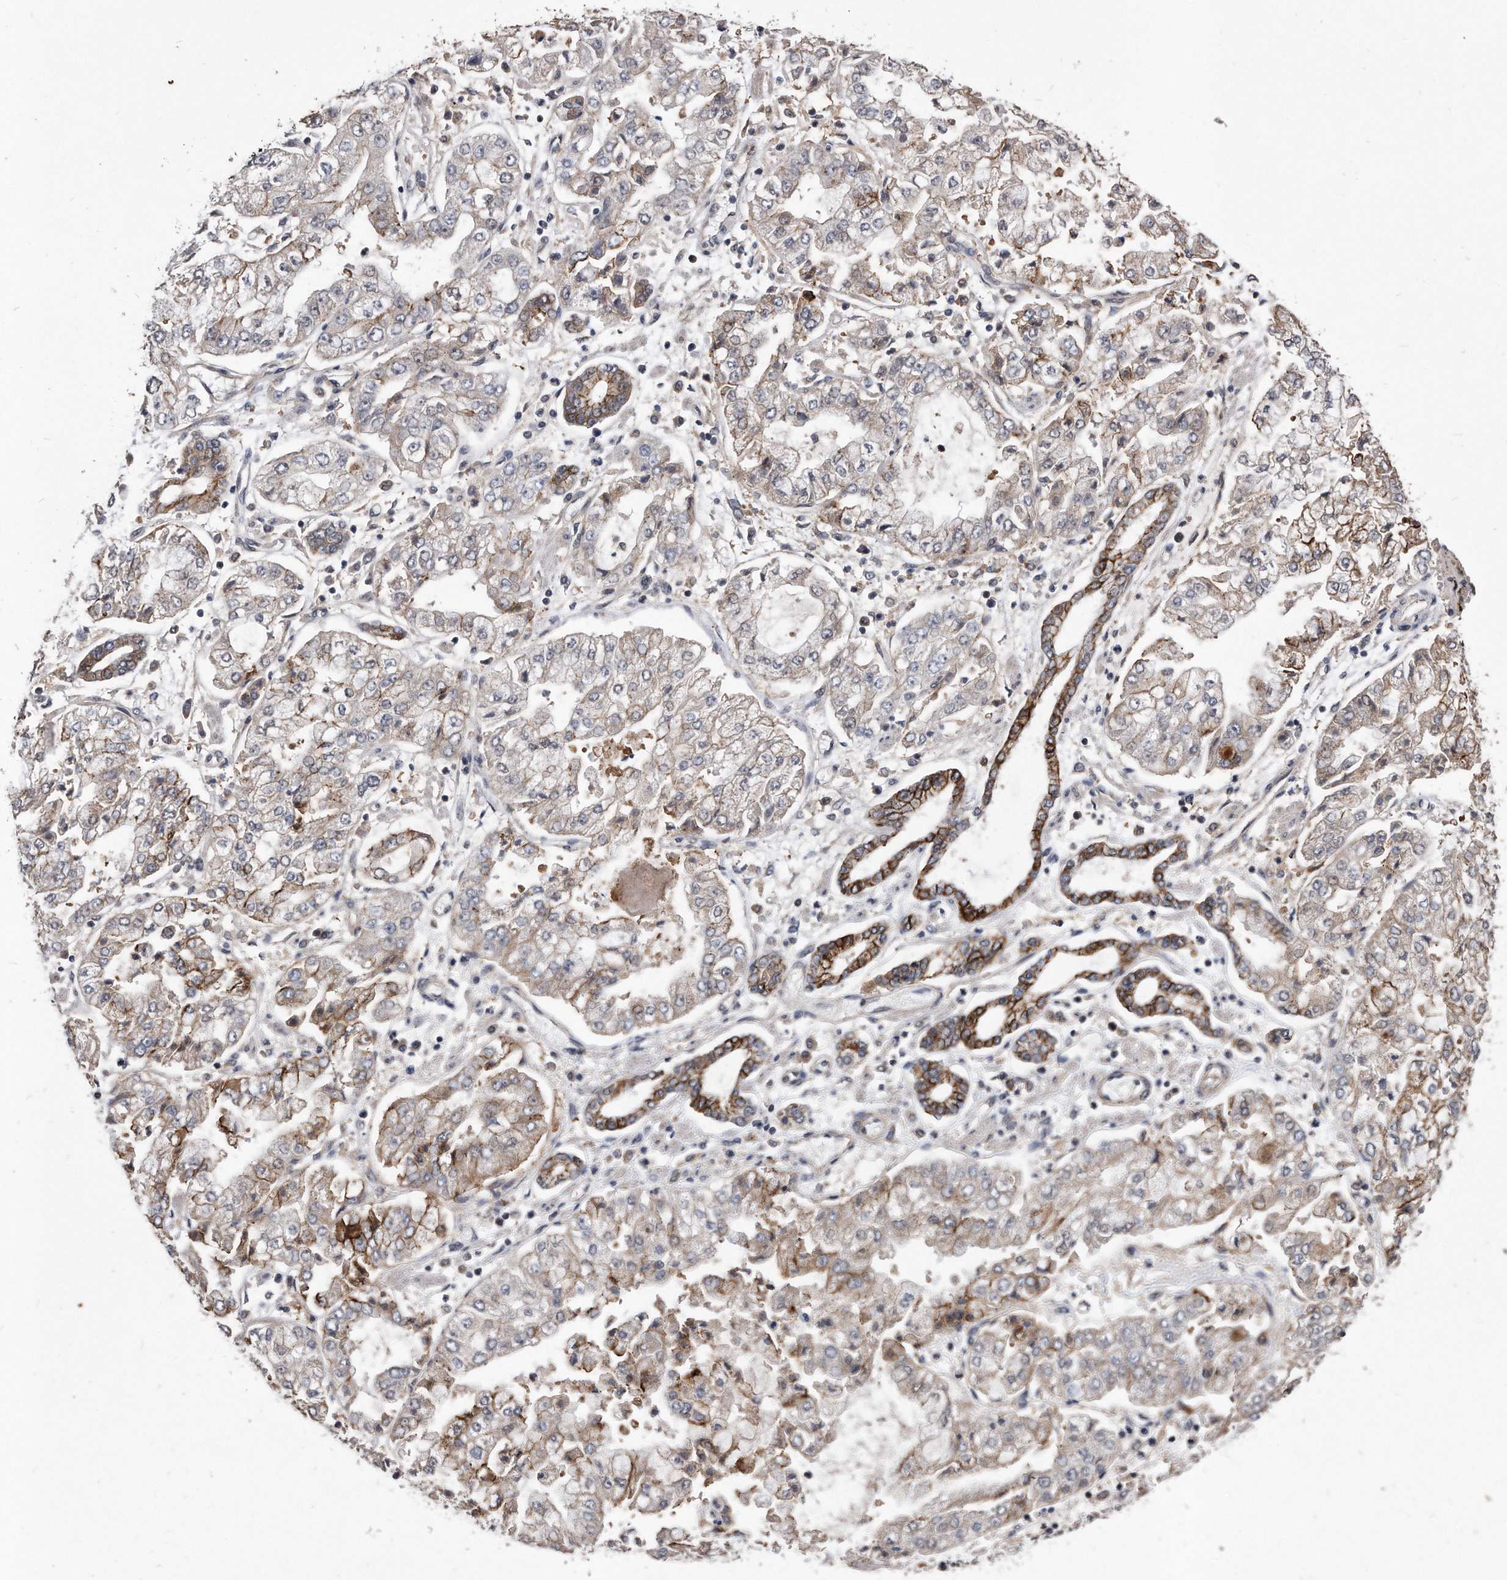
{"staining": {"intensity": "moderate", "quantity": "25%-75%", "location": "cytoplasmic/membranous"}, "tissue": "stomach cancer", "cell_type": "Tumor cells", "image_type": "cancer", "snomed": [{"axis": "morphology", "description": "Adenocarcinoma, NOS"}, {"axis": "topography", "description": "Stomach"}], "caption": "Stomach cancer stained with IHC exhibits moderate cytoplasmic/membranous positivity in about 25%-75% of tumor cells.", "gene": "IL20RA", "patient": {"sex": "male", "age": 76}}